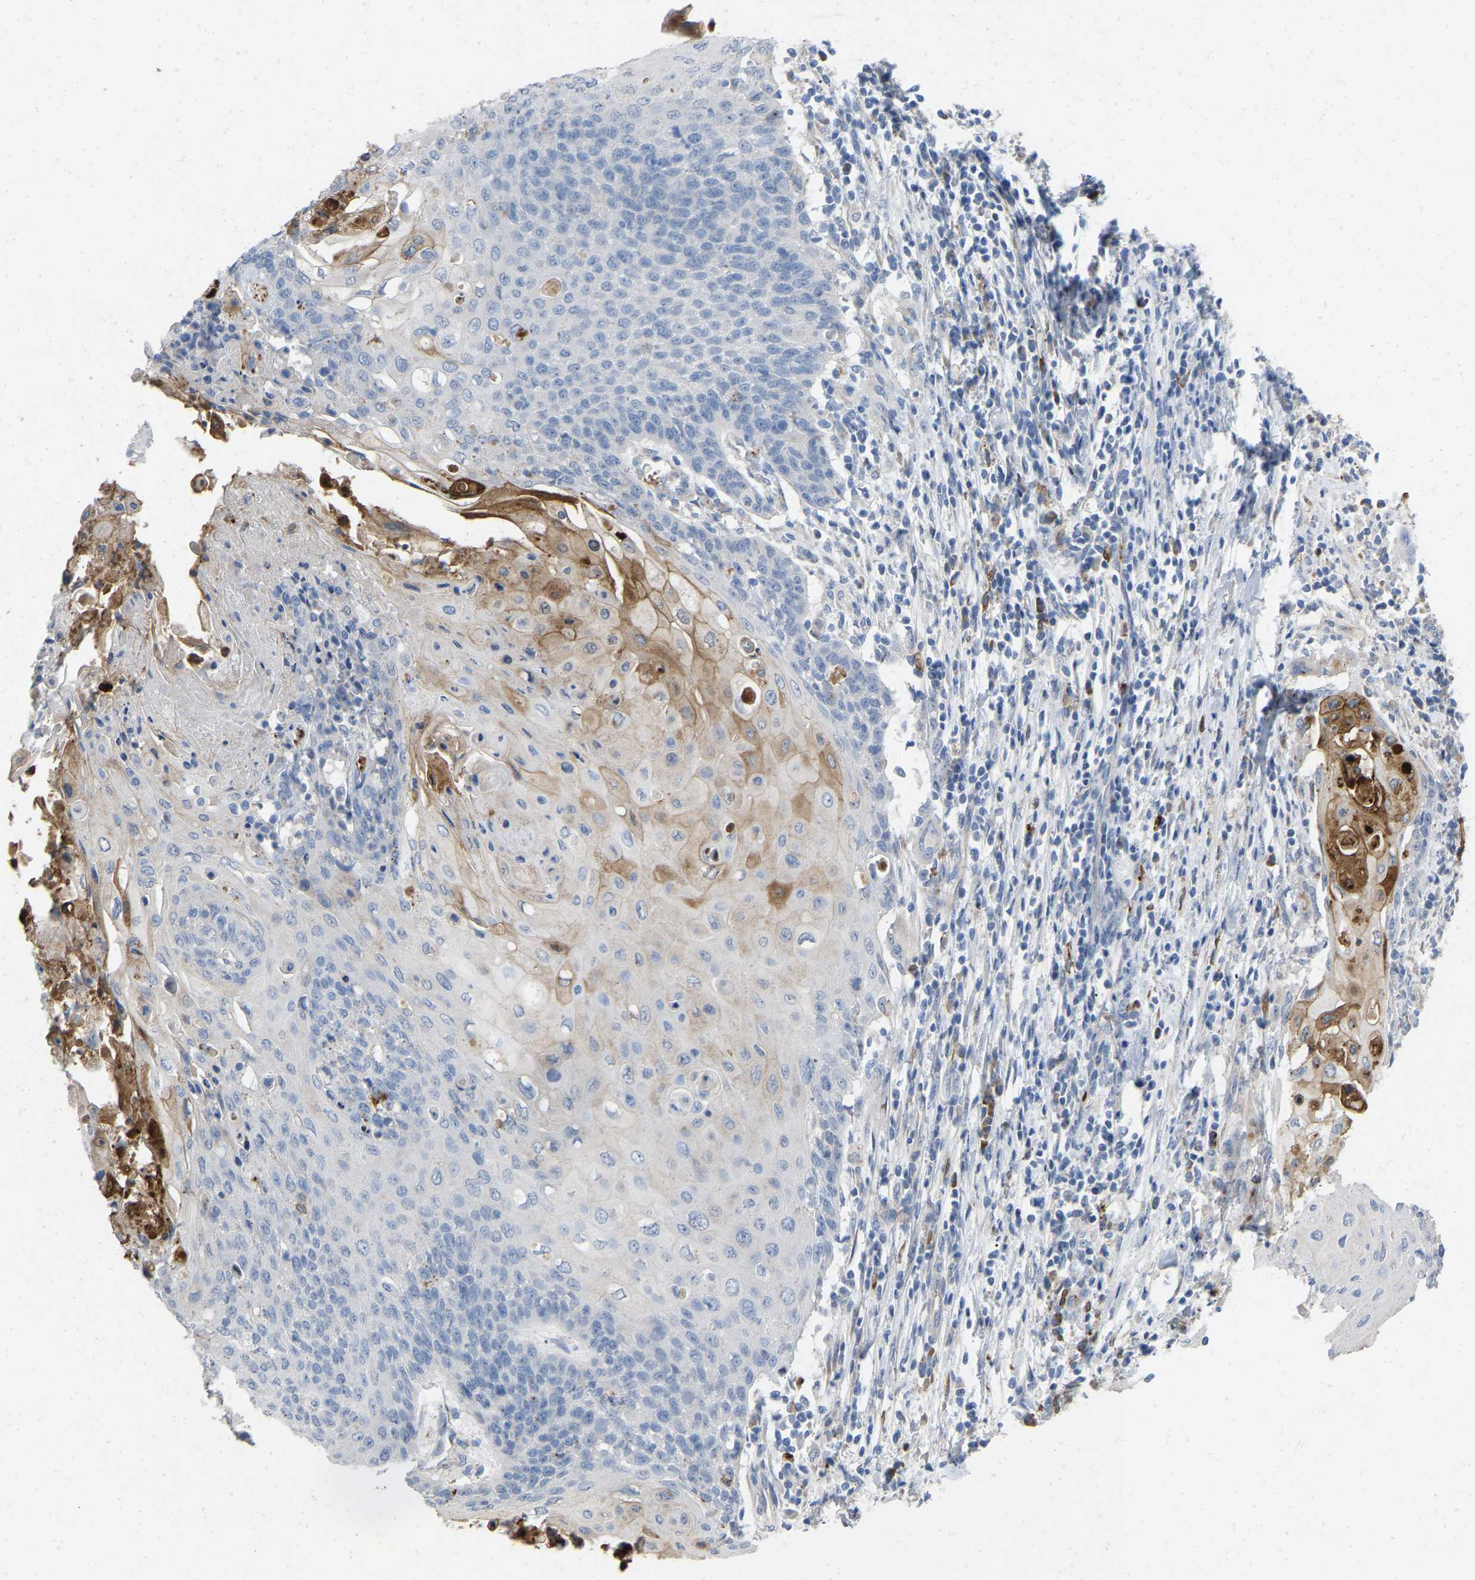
{"staining": {"intensity": "strong", "quantity": "<25%", "location": "cytoplasmic/membranous"}, "tissue": "cervical cancer", "cell_type": "Tumor cells", "image_type": "cancer", "snomed": [{"axis": "morphology", "description": "Squamous cell carcinoma, NOS"}, {"axis": "topography", "description": "Cervix"}], "caption": "This histopathology image shows immunohistochemistry (IHC) staining of cervical cancer (squamous cell carcinoma), with medium strong cytoplasmic/membranous expression in about <25% of tumor cells.", "gene": "RHEB", "patient": {"sex": "female", "age": 39}}